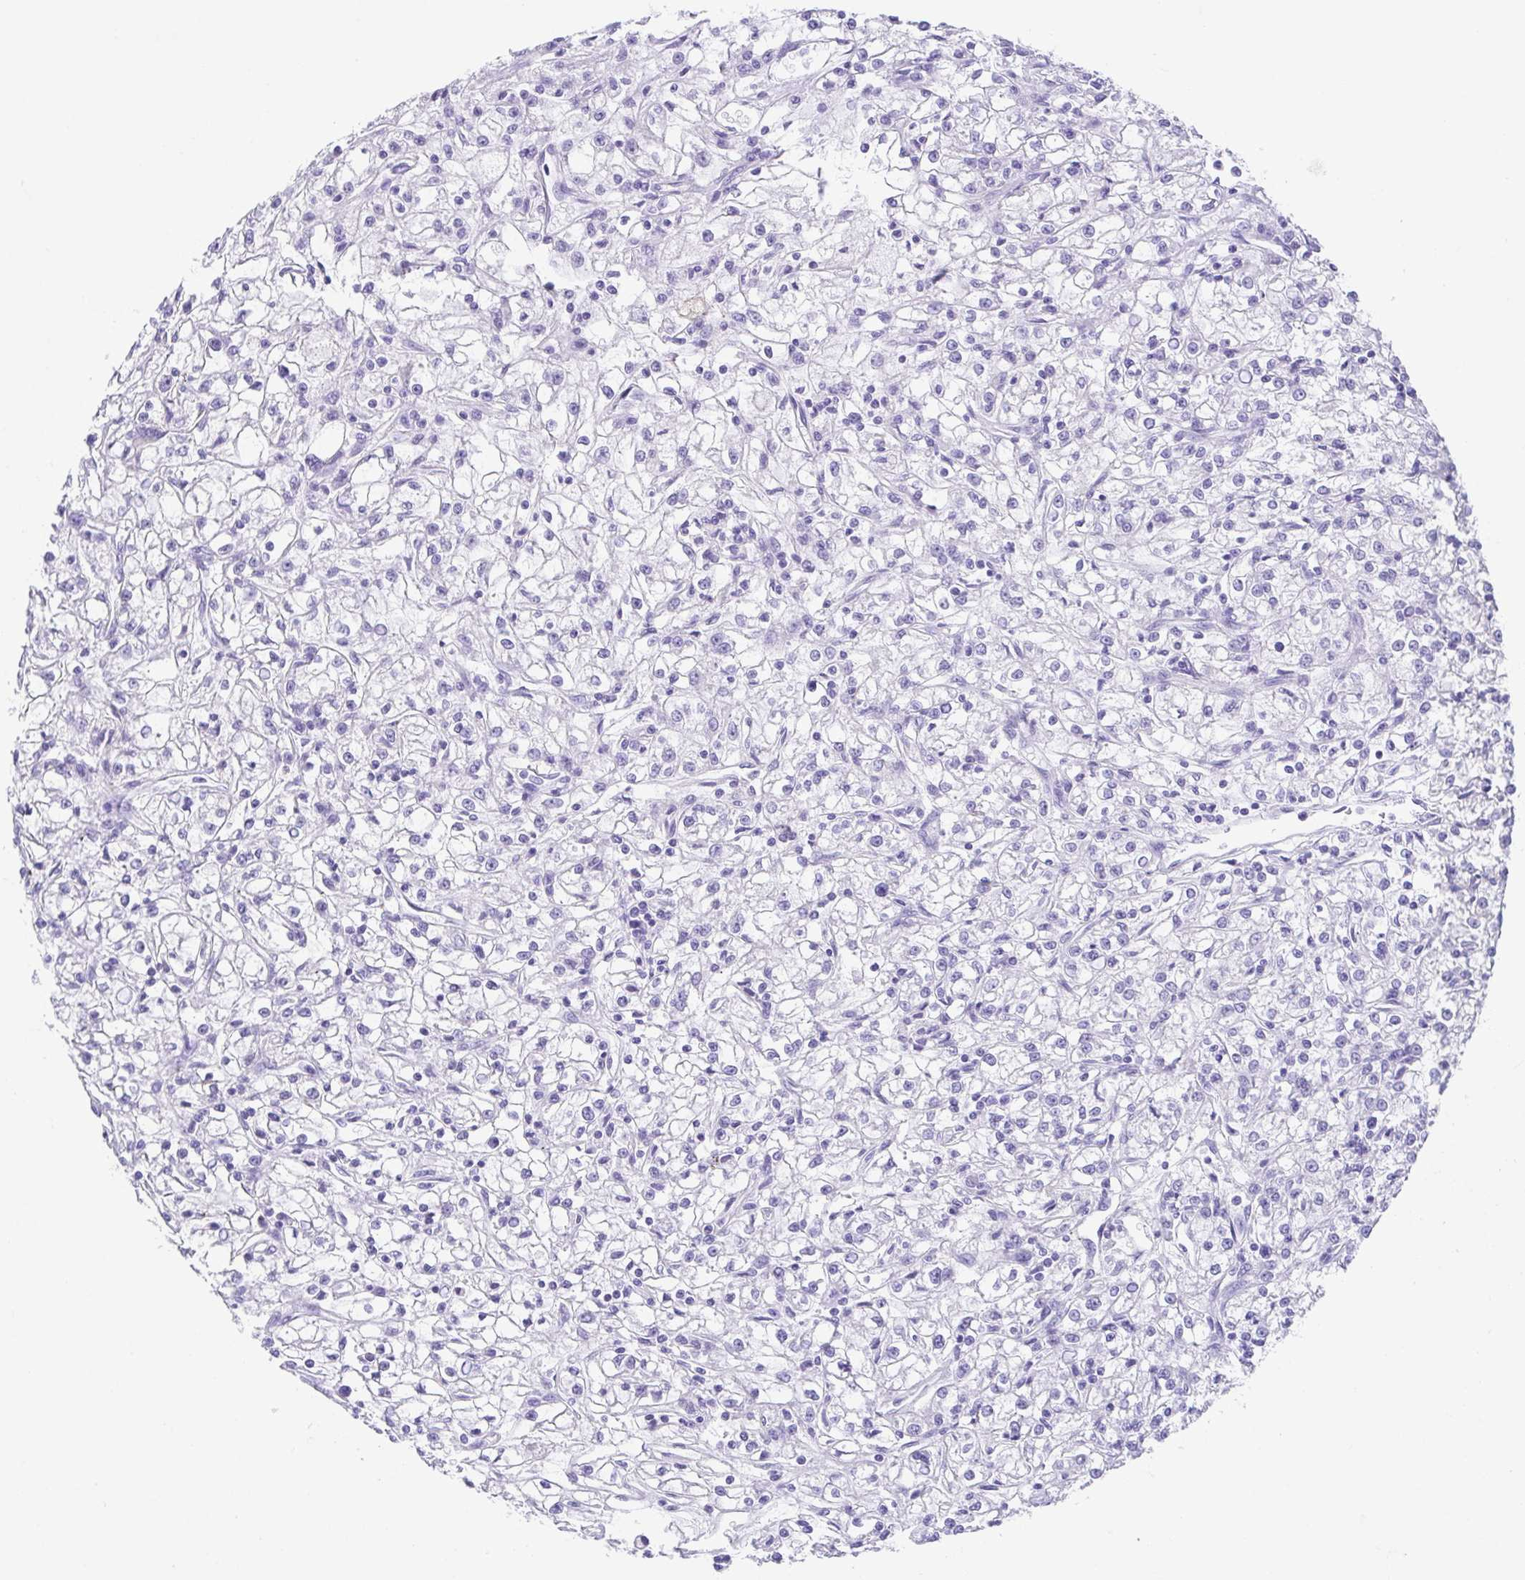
{"staining": {"intensity": "negative", "quantity": "none", "location": "none"}, "tissue": "renal cancer", "cell_type": "Tumor cells", "image_type": "cancer", "snomed": [{"axis": "morphology", "description": "Adenocarcinoma, NOS"}, {"axis": "topography", "description": "Kidney"}], "caption": "Tumor cells show no significant protein positivity in renal cancer.", "gene": "LUZP4", "patient": {"sex": "female", "age": 59}}